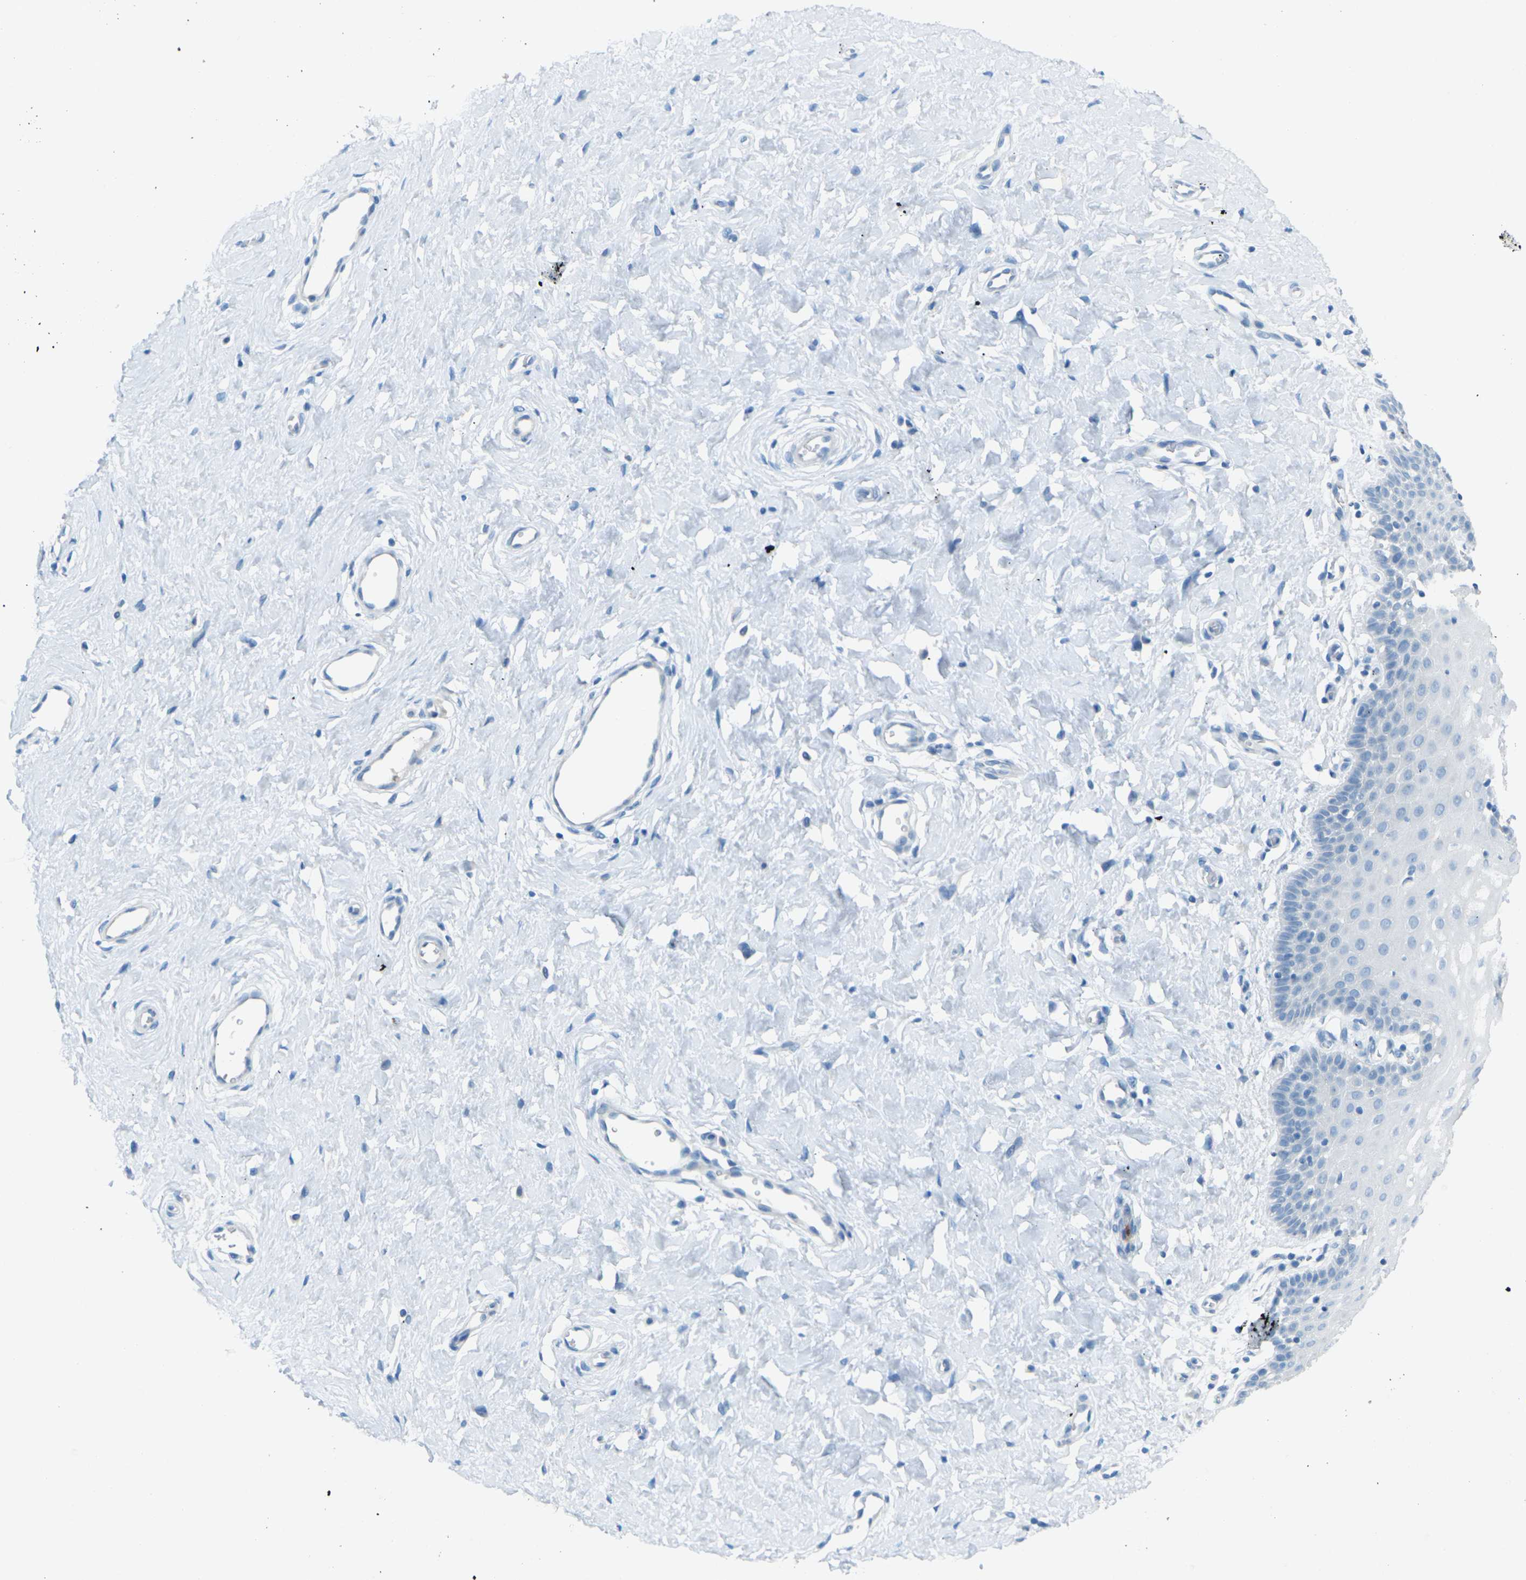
{"staining": {"intensity": "negative", "quantity": "none", "location": "none"}, "tissue": "cervix", "cell_type": "Glandular cells", "image_type": "normal", "snomed": [{"axis": "morphology", "description": "Normal tissue, NOS"}, {"axis": "topography", "description": "Cervix"}], "caption": "Immunohistochemistry (IHC) image of benign cervix stained for a protein (brown), which reveals no staining in glandular cells. The staining was performed using DAB (3,3'-diaminobenzidine) to visualize the protein expression in brown, while the nuclei were stained in blue with hematoxylin (Magnification: 20x).", "gene": "CDH16", "patient": {"sex": "female", "age": 55}}